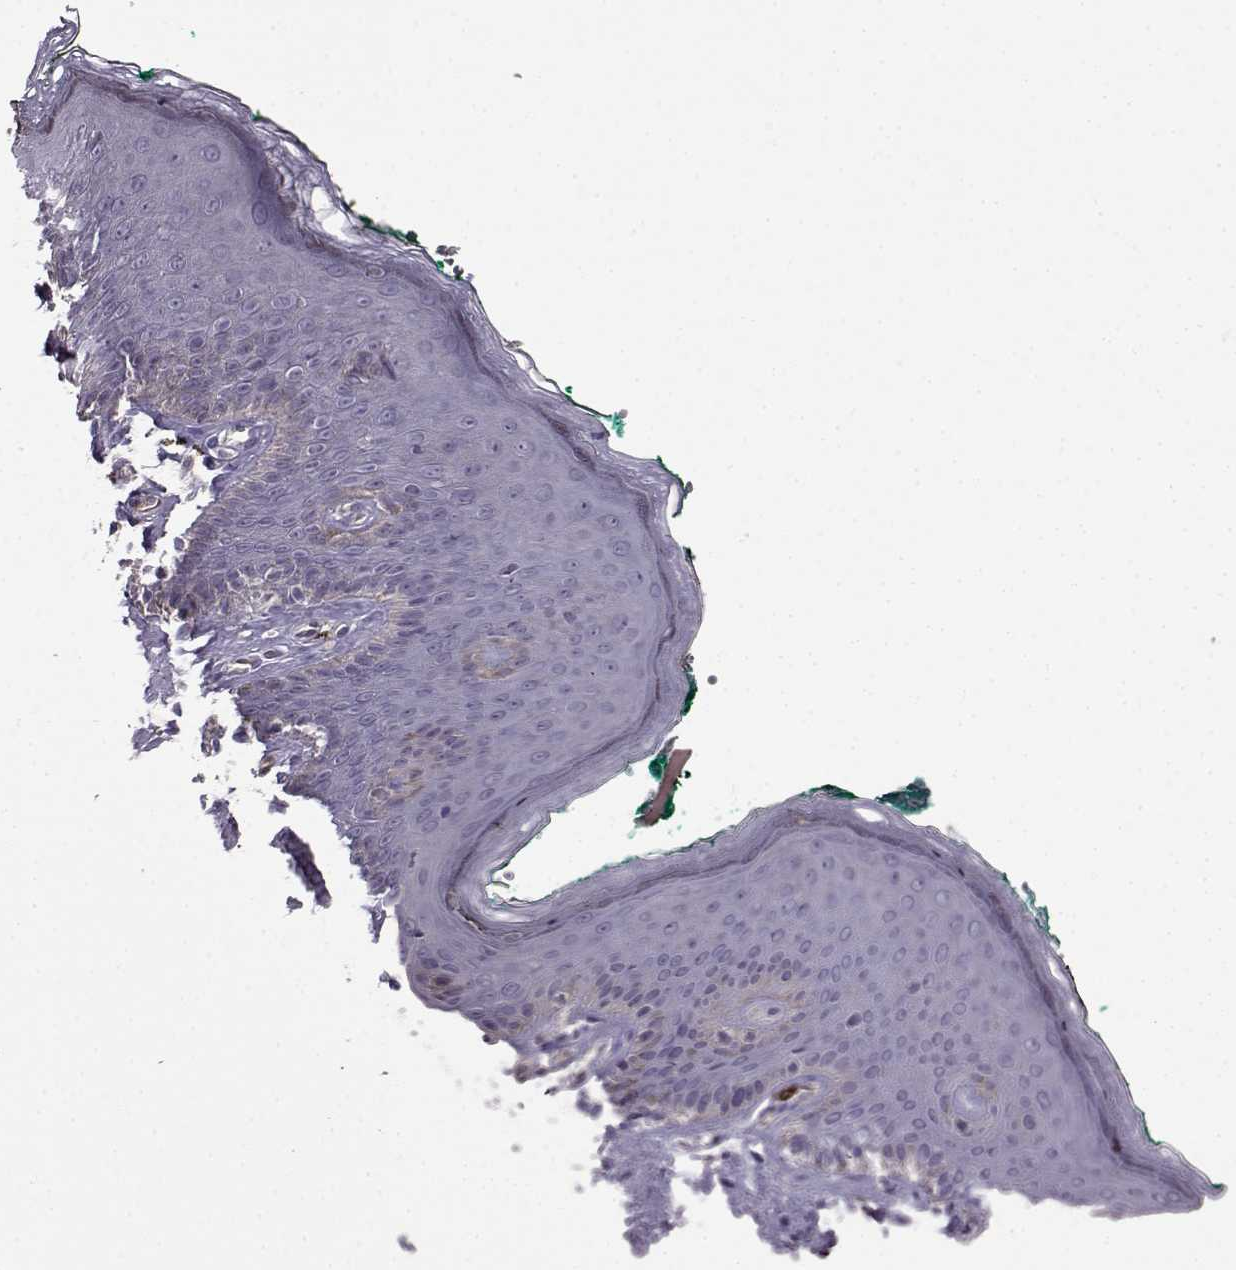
{"staining": {"intensity": "negative", "quantity": "none", "location": "none"}, "tissue": "skin", "cell_type": "Epidermal cells", "image_type": "normal", "snomed": [{"axis": "morphology", "description": "Normal tissue, NOS"}, {"axis": "topography", "description": "Vulva"}], "caption": "IHC photomicrograph of unremarkable human skin stained for a protein (brown), which demonstrates no staining in epidermal cells. (Stains: DAB IHC with hematoxylin counter stain, Microscopy: brightfield microscopy at high magnification).", "gene": "EDDM3B", "patient": {"sex": "female", "age": 66}}